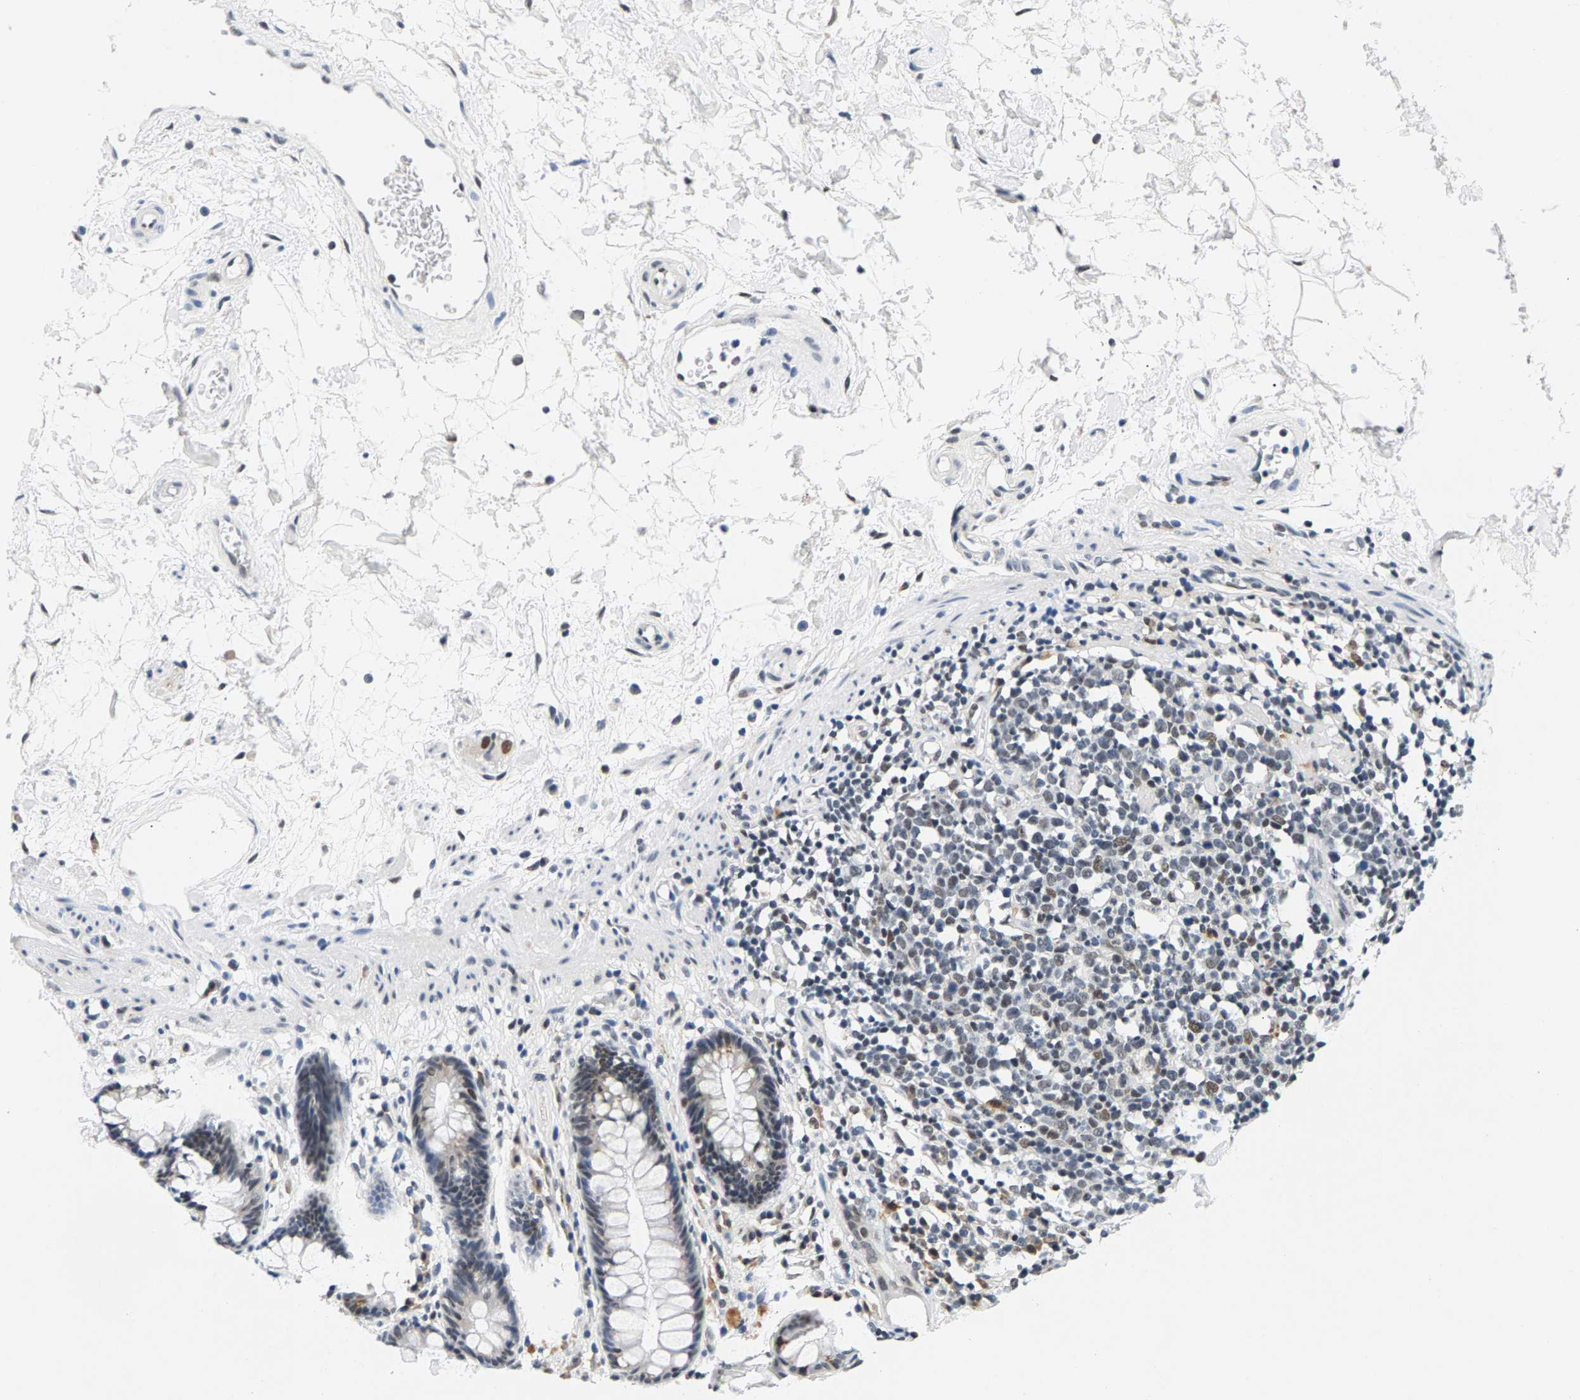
{"staining": {"intensity": "moderate", "quantity": "<25%", "location": "cytoplasmic/membranous"}, "tissue": "rectum", "cell_type": "Glandular cells", "image_type": "normal", "snomed": [{"axis": "morphology", "description": "Normal tissue, NOS"}, {"axis": "topography", "description": "Rectum"}], "caption": "Glandular cells demonstrate low levels of moderate cytoplasmic/membranous positivity in approximately <25% of cells in benign human rectum. The staining was performed using DAB, with brown indicating positive protein expression. Nuclei are stained blue with hematoxylin.", "gene": "ATF2", "patient": {"sex": "male", "age": 64}}